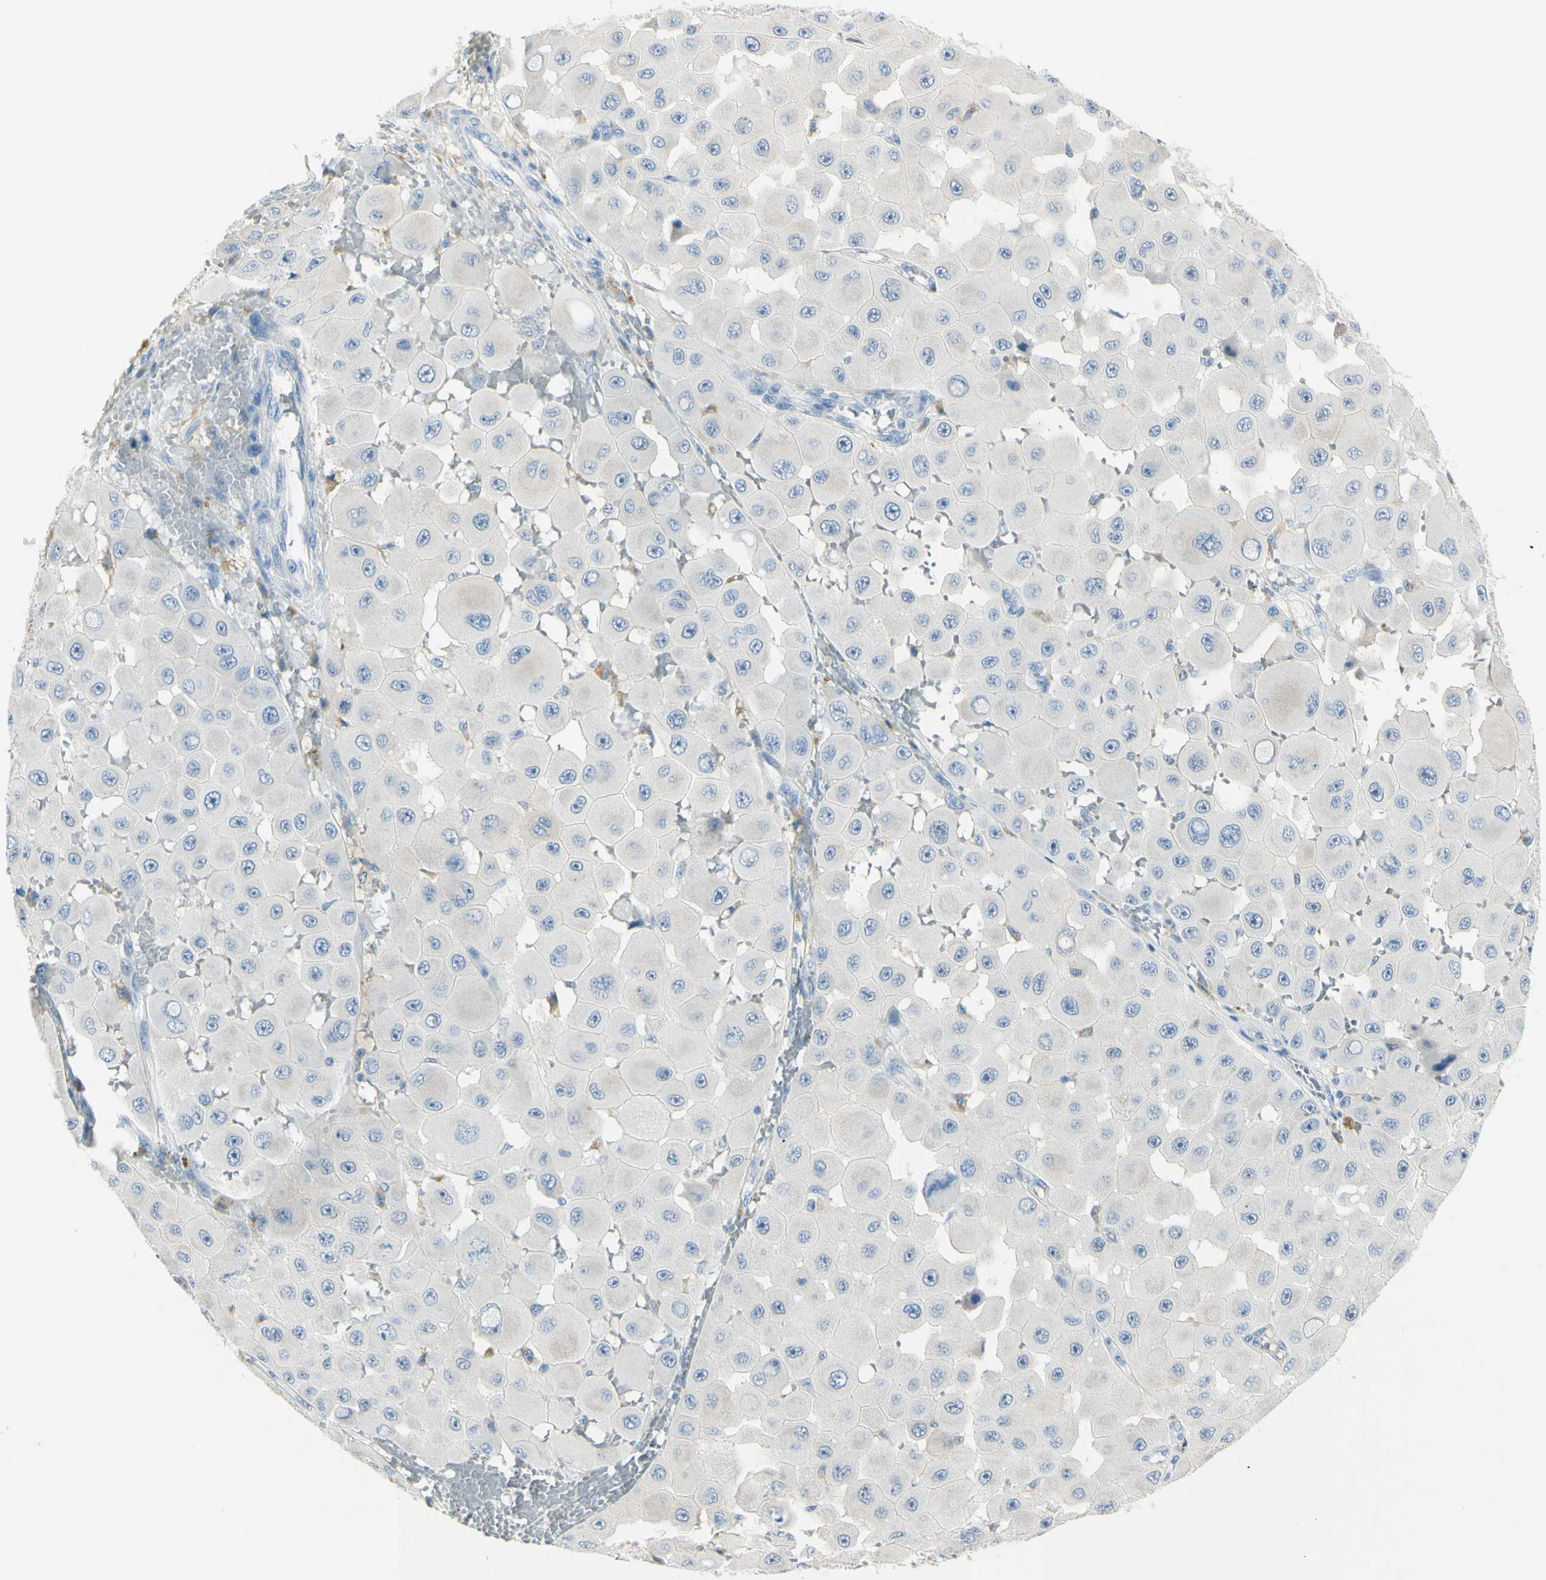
{"staining": {"intensity": "negative", "quantity": "none", "location": "none"}, "tissue": "melanoma", "cell_type": "Tumor cells", "image_type": "cancer", "snomed": [{"axis": "morphology", "description": "Malignant melanoma, NOS"}, {"axis": "topography", "description": "Skin"}], "caption": "High power microscopy image of an immunohistochemistry photomicrograph of malignant melanoma, revealing no significant expression in tumor cells. Nuclei are stained in blue.", "gene": "ZNF557", "patient": {"sex": "female", "age": 81}}